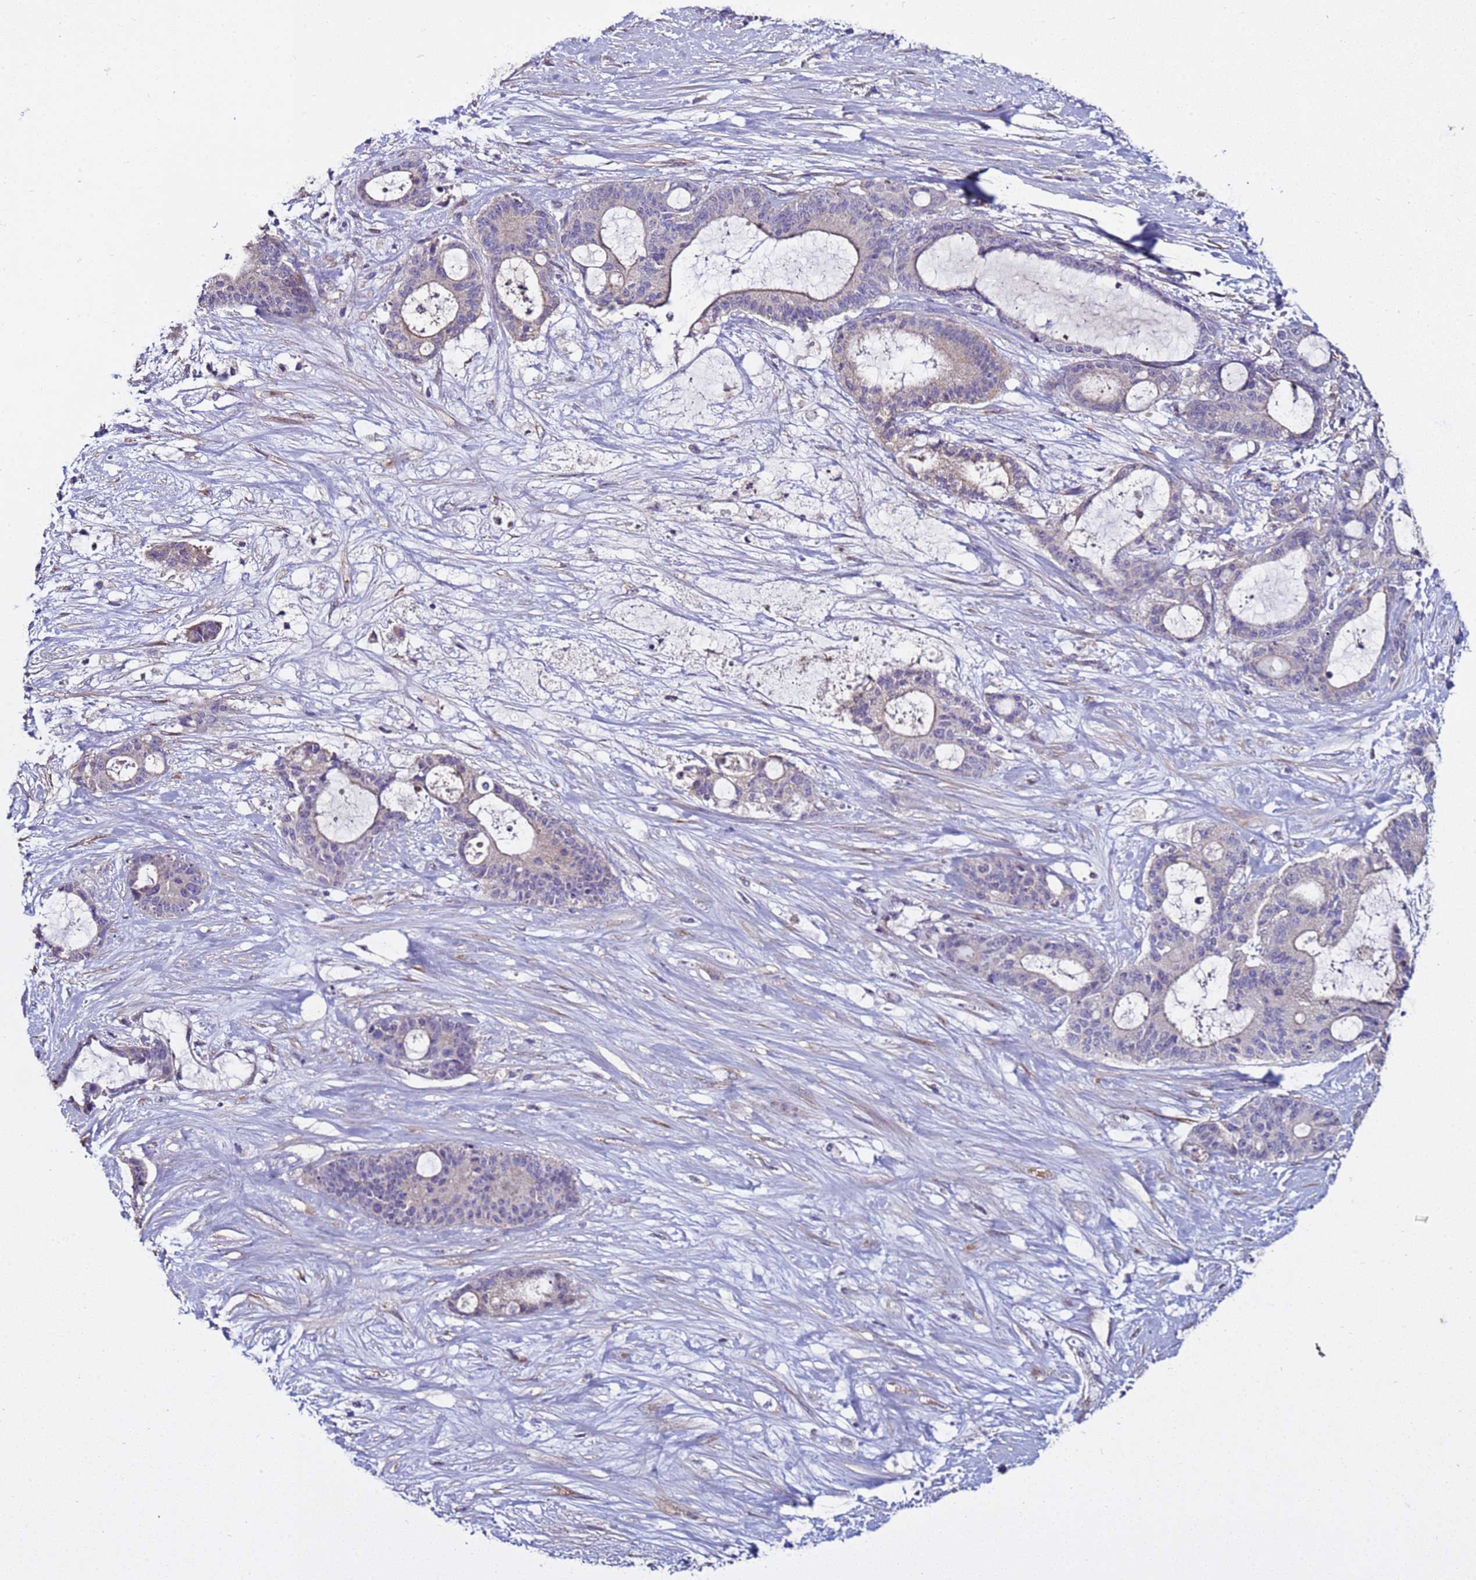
{"staining": {"intensity": "negative", "quantity": "none", "location": "none"}, "tissue": "liver cancer", "cell_type": "Tumor cells", "image_type": "cancer", "snomed": [{"axis": "morphology", "description": "Normal tissue, NOS"}, {"axis": "morphology", "description": "Cholangiocarcinoma"}, {"axis": "topography", "description": "Liver"}, {"axis": "topography", "description": "Peripheral nerve tissue"}], "caption": "This micrograph is of cholangiocarcinoma (liver) stained with IHC to label a protein in brown with the nuclei are counter-stained blue. There is no positivity in tumor cells. (DAB immunohistochemistry, high magnification).", "gene": "RABL2B", "patient": {"sex": "female", "age": 73}}